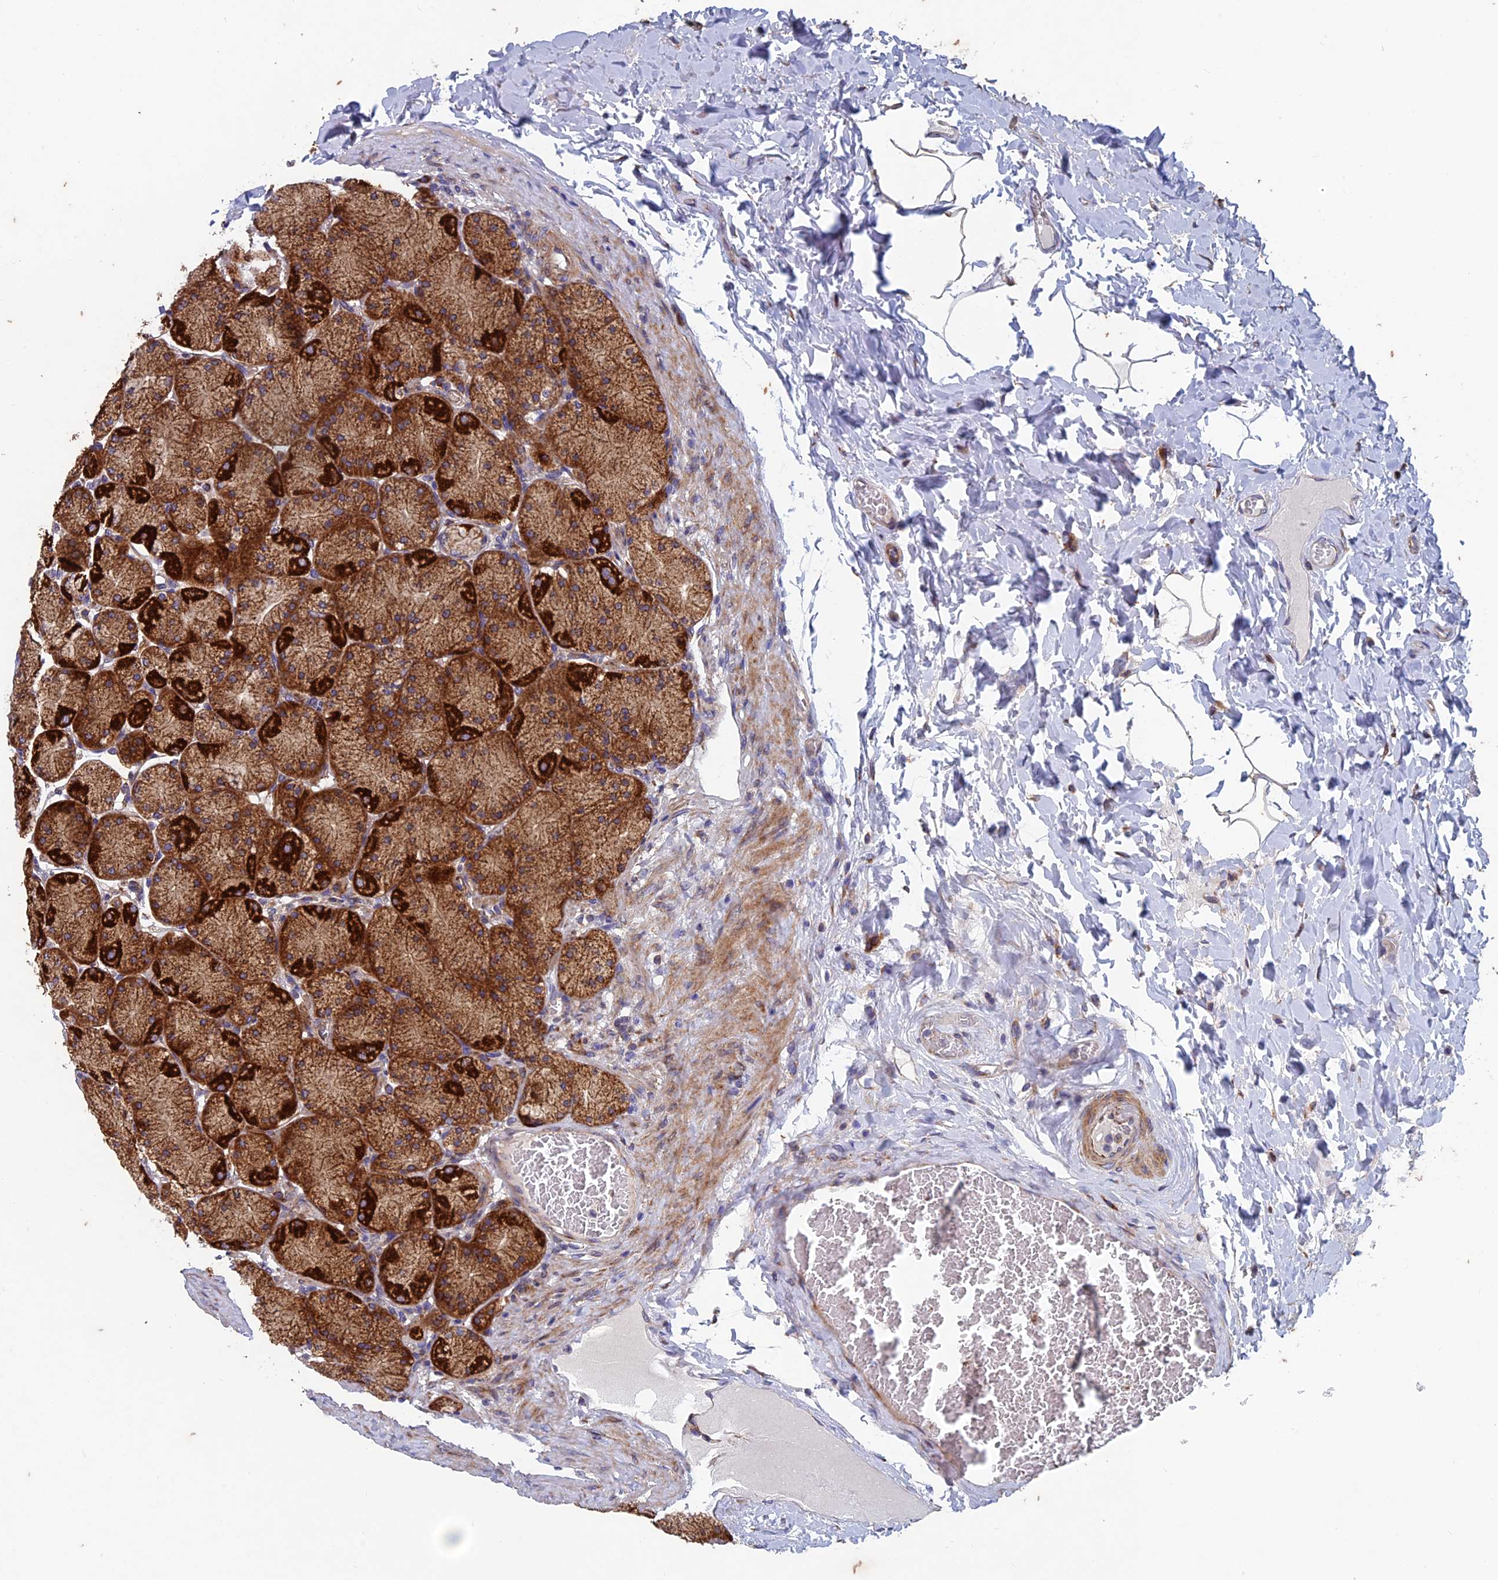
{"staining": {"intensity": "strong", "quantity": ">75%", "location": "cytoplasmic/membranous"}, "tissue": "stomach", "cell_type": "Glandular cells", "image_type": "normal", "snomed": [{"axis": "morphology", "description": "Normal tissue, NOS"}, {"axis": "topography", "description": "Stomach, upper"}], "caption": "Immunohistochemistry (IHC) photomicrograph of unremarkable stomach stained for a protein (brown), which displays high levels of strong cytoplasmic/membranous expression in approximately >75% of glandular cells.", "gene": "AP4S1", "patient": {"sex": "female", "age": 56}}